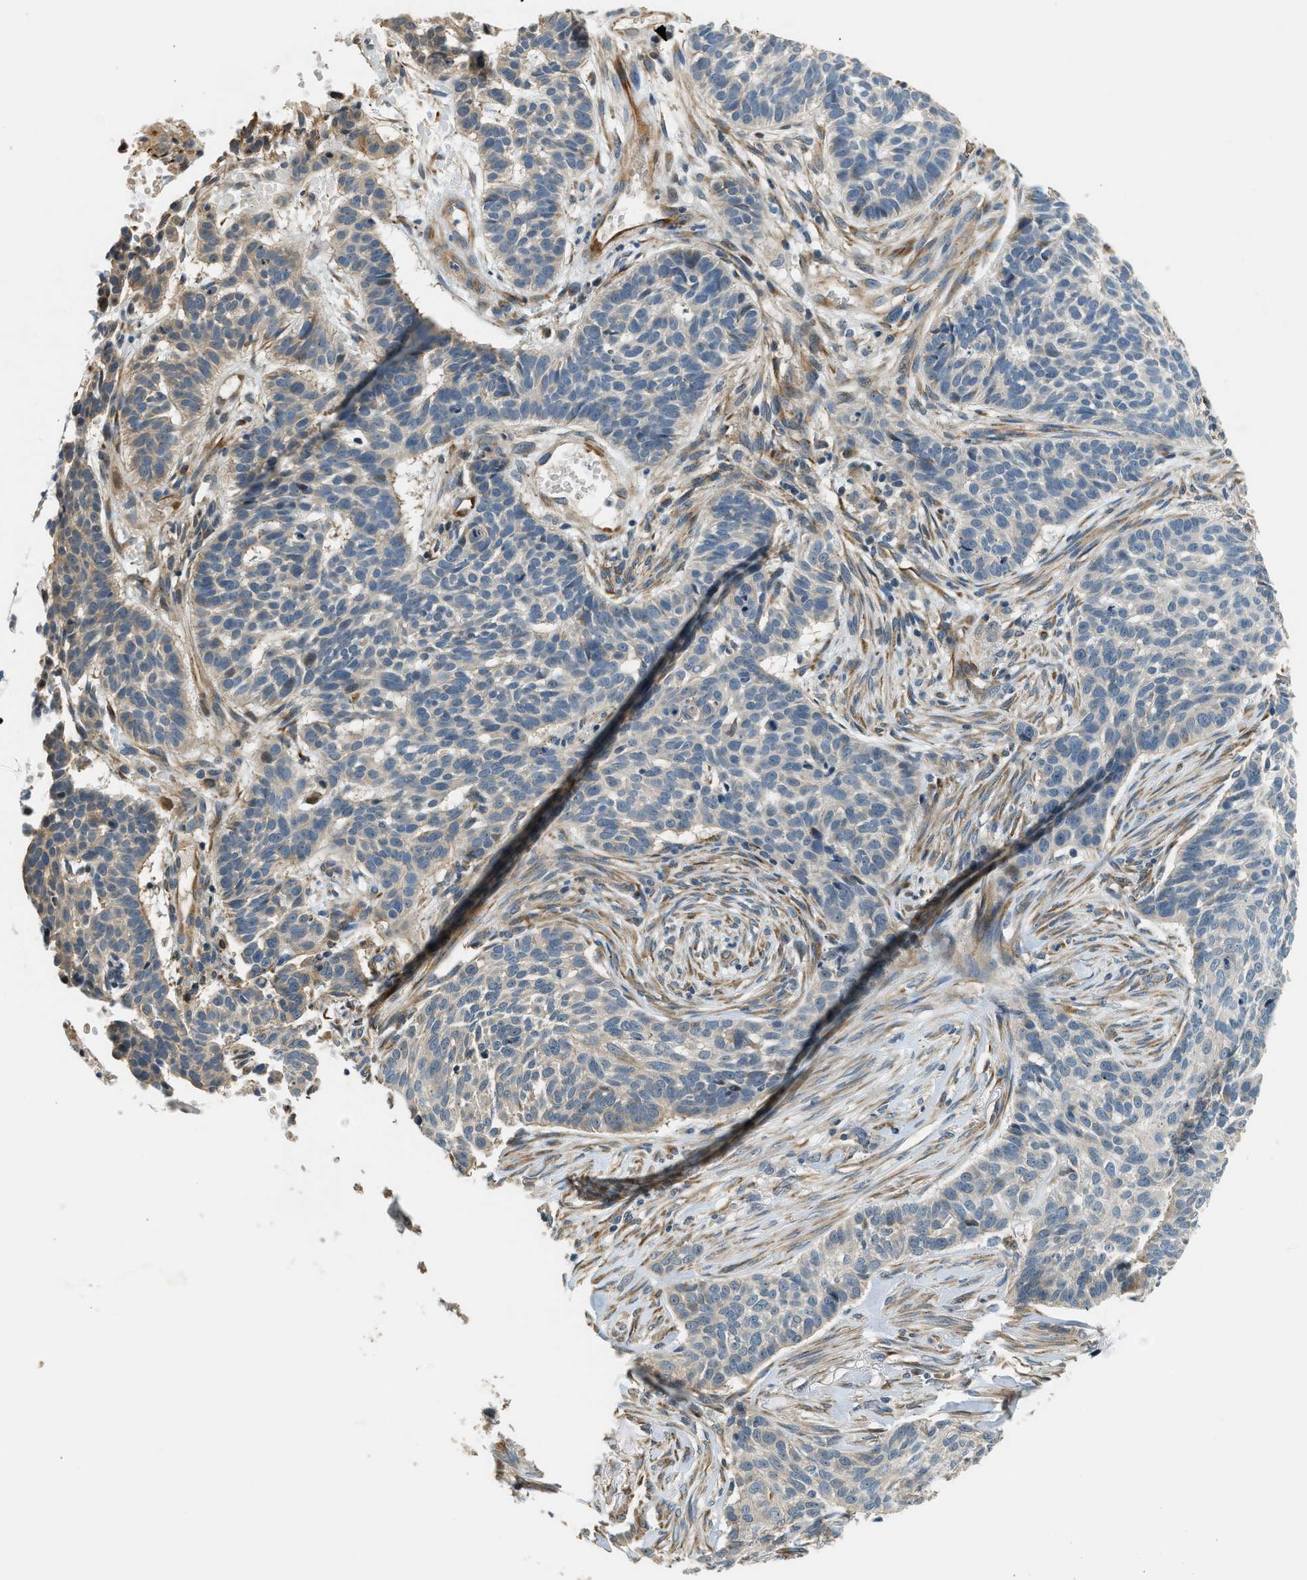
{"staining": {"intensity": "weak", "quantity": "<25%", "location": "cytoplasmic/membranous"}, "tissue": "skin cancer", "cell_type": "Tumor cells", "image_type": "cancer", "snomed": [{"axis": "morphology", "description": "Basal cell carcinoma"}, {"axis": "topography", "description": "Skin"}], "caption": "Tumor cells show no significant protein positivity in skin cancer (basal cell carcinoma).", "gene": "ALOX12", "patient": {"sex": "male", "age": 85}}